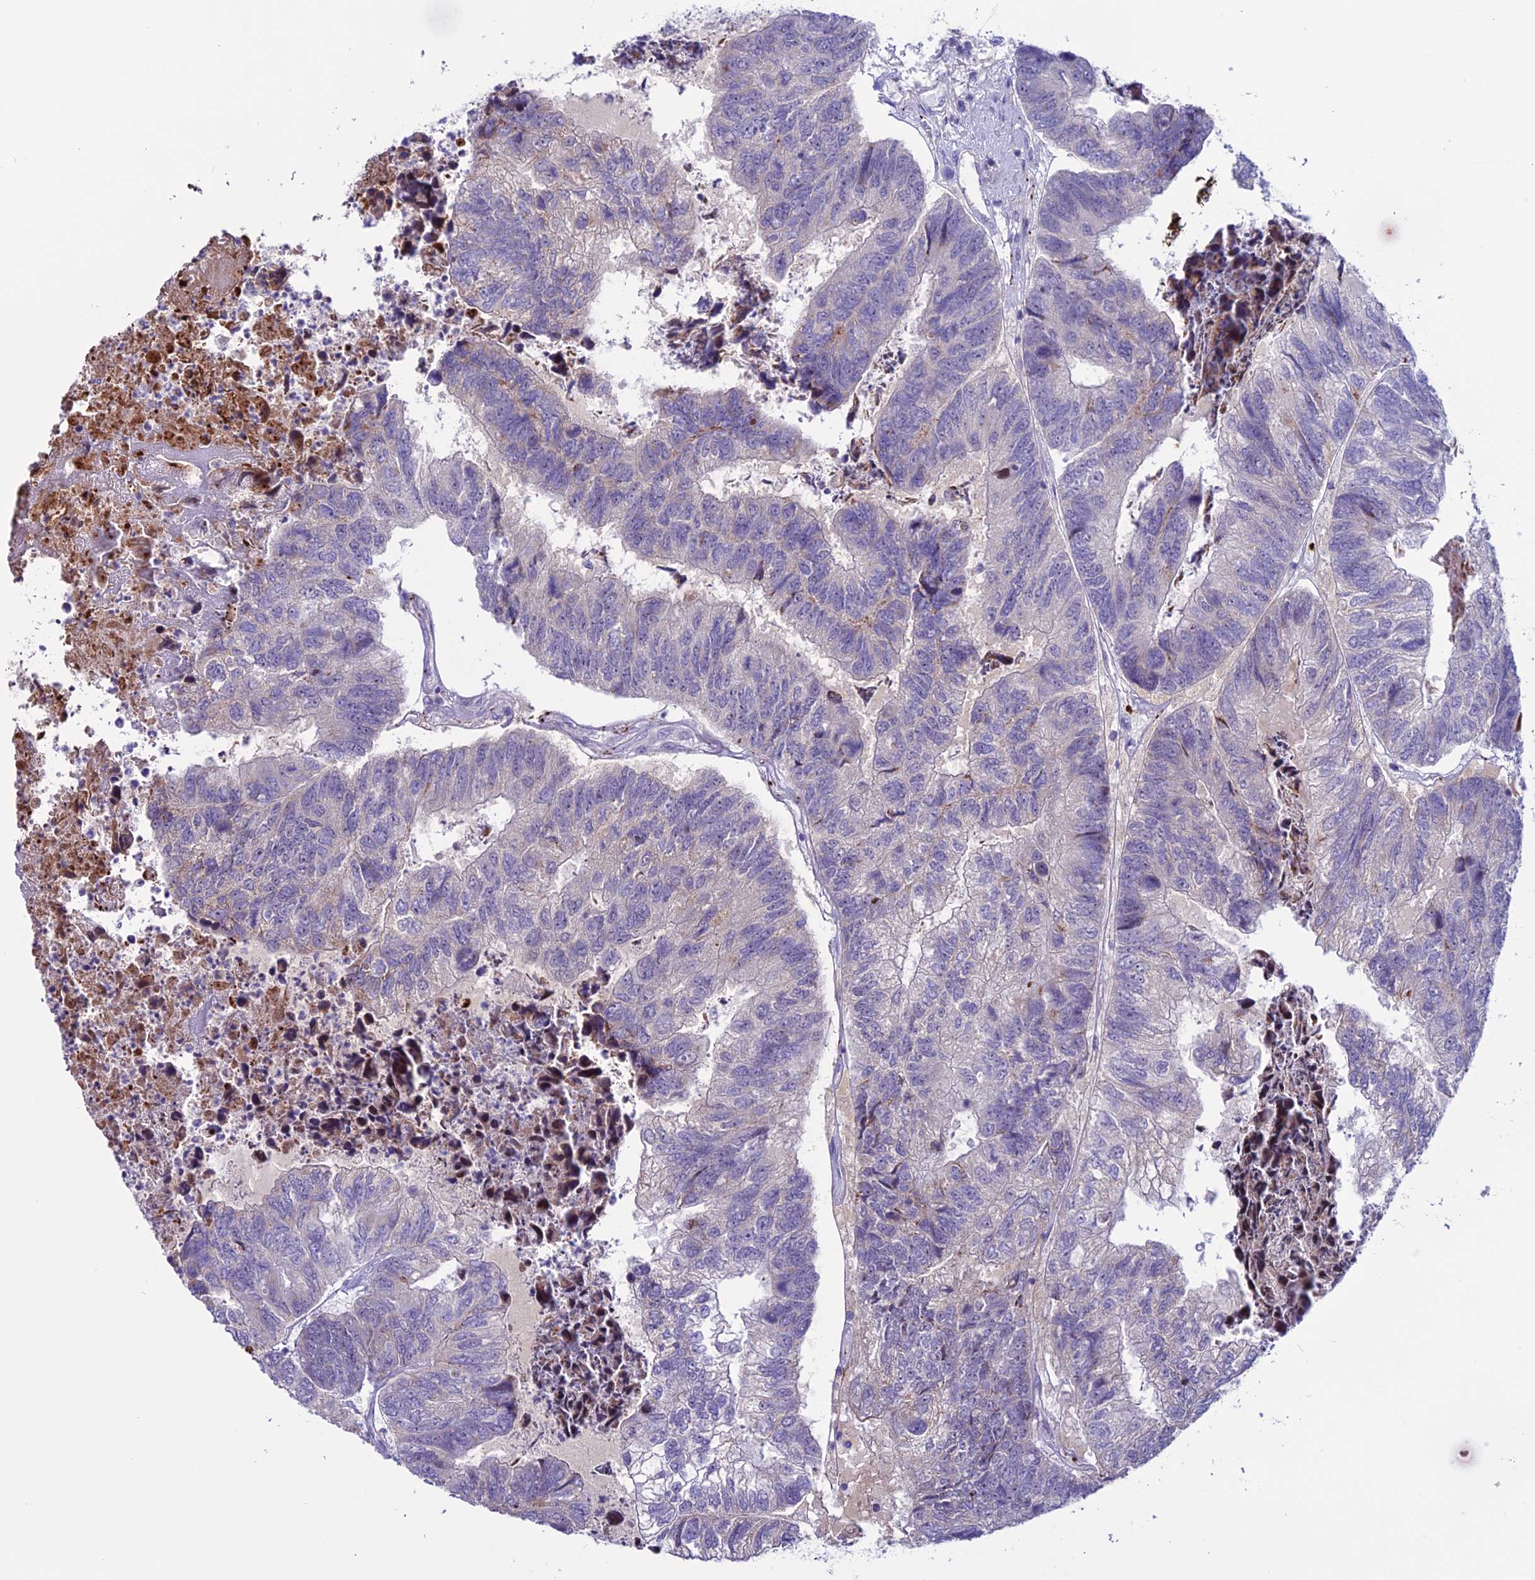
{"staining": {"intensity": "negative", "quantity": "none", "location": "none"}, "tissue": "colorectal cancer", "cell_type": "Tumor cells", "image_type": "cancer", "snomed": [{"axis": "morphology", "description": "Adenocarcinoma, NOS"}, {"axis": "topography", "description": "Colon"}], "caption": "Immunohistochemistry (IHC) of human colorectal adenocarcinoma exhibits no positivity in tumor cells.", "gene": "C21orf140", "patient": {"sex": "female", "age": 67}}